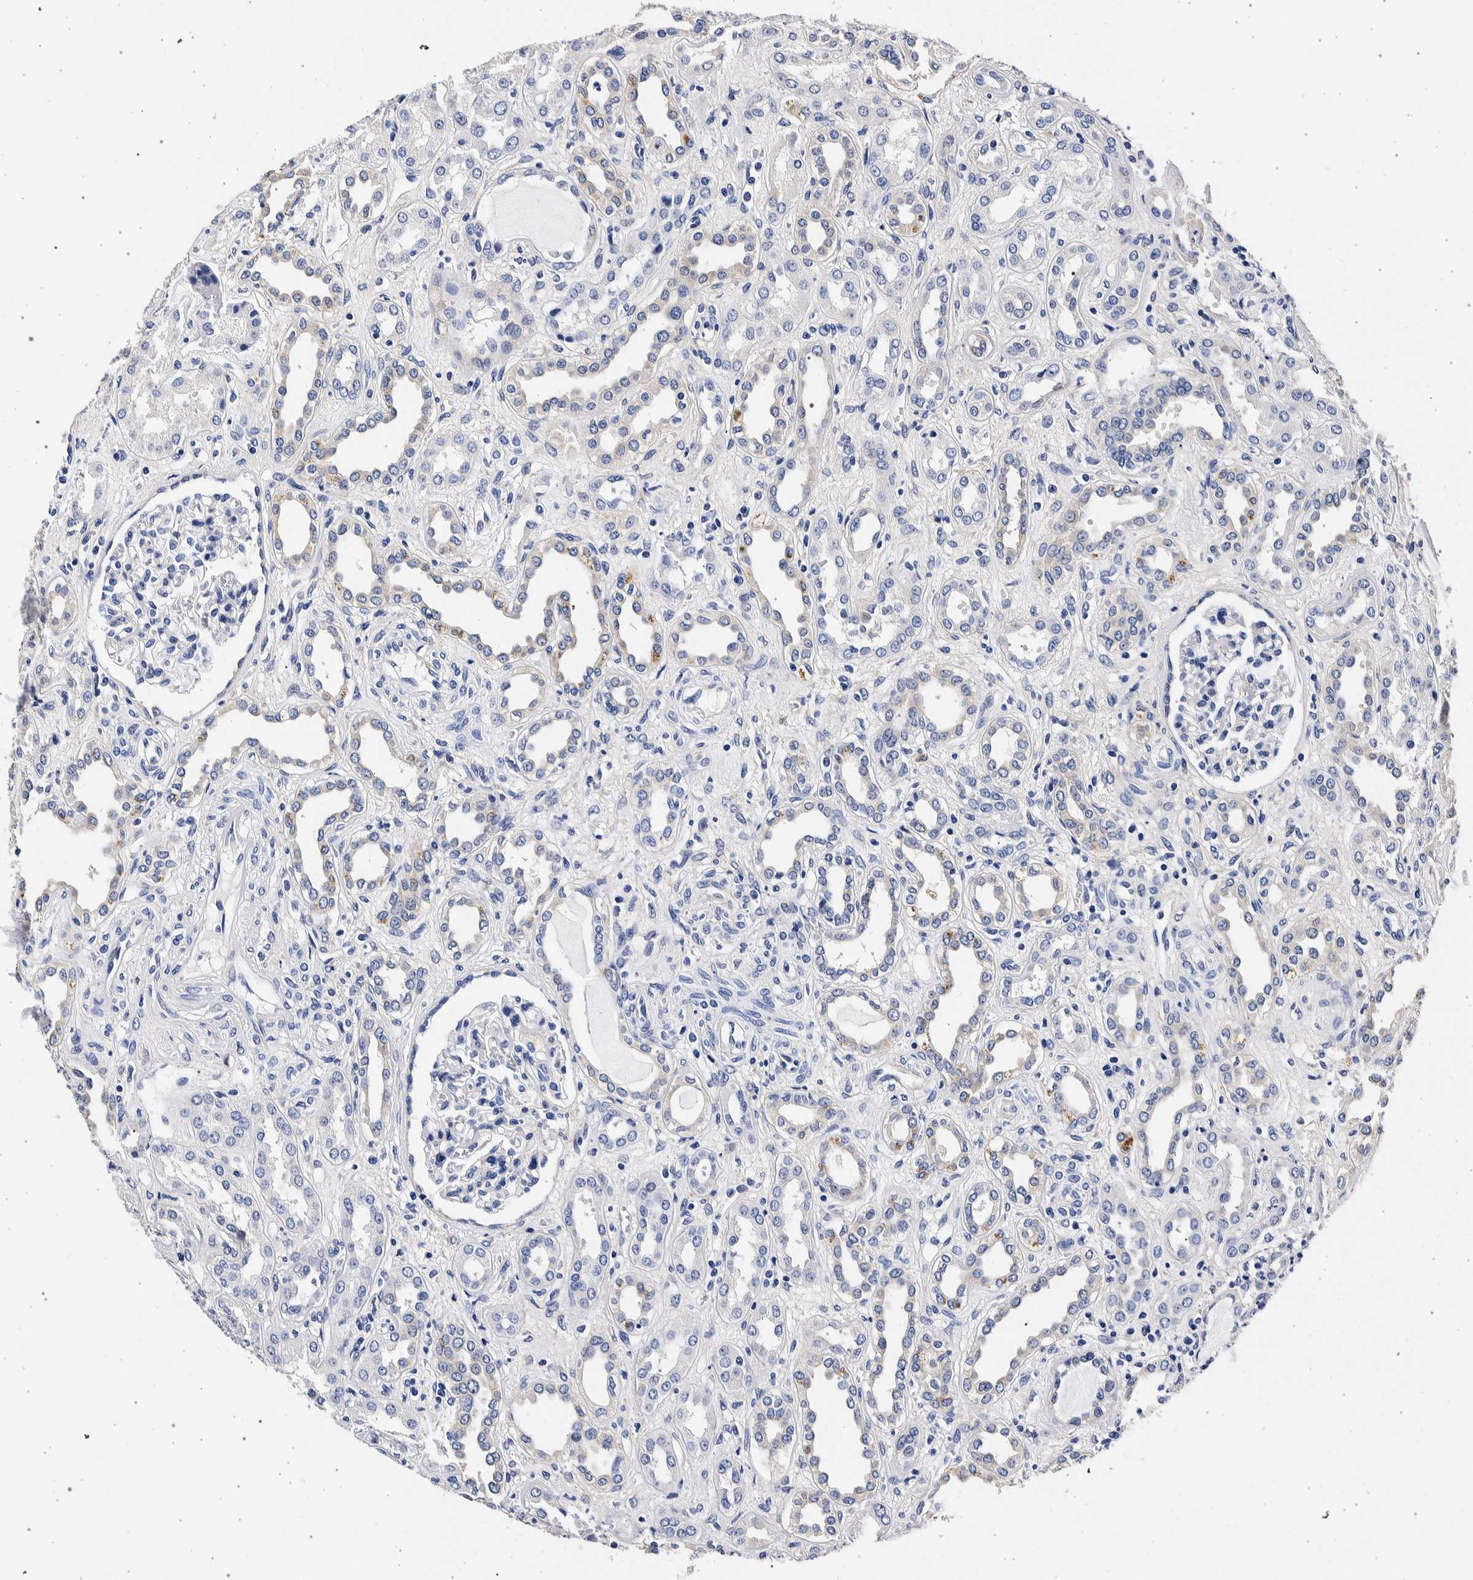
{"staining": {"intensity": "negative", "quantity": "none", "location": "none"}, "tissue": "kidney", "cell_type": "Cells in glomeruli", "image_type": "normal", "snomed": [{"axis": "morphology", "description": "Normal tissue, NOS"}, {"axis": "topography", "description": "Kidney"}], "caption": "IHC of benign kidney displays no positivity in cells in glomeruli.", "gene": "NIBAN2", "patient": {"sex": "male", "age": 59}}